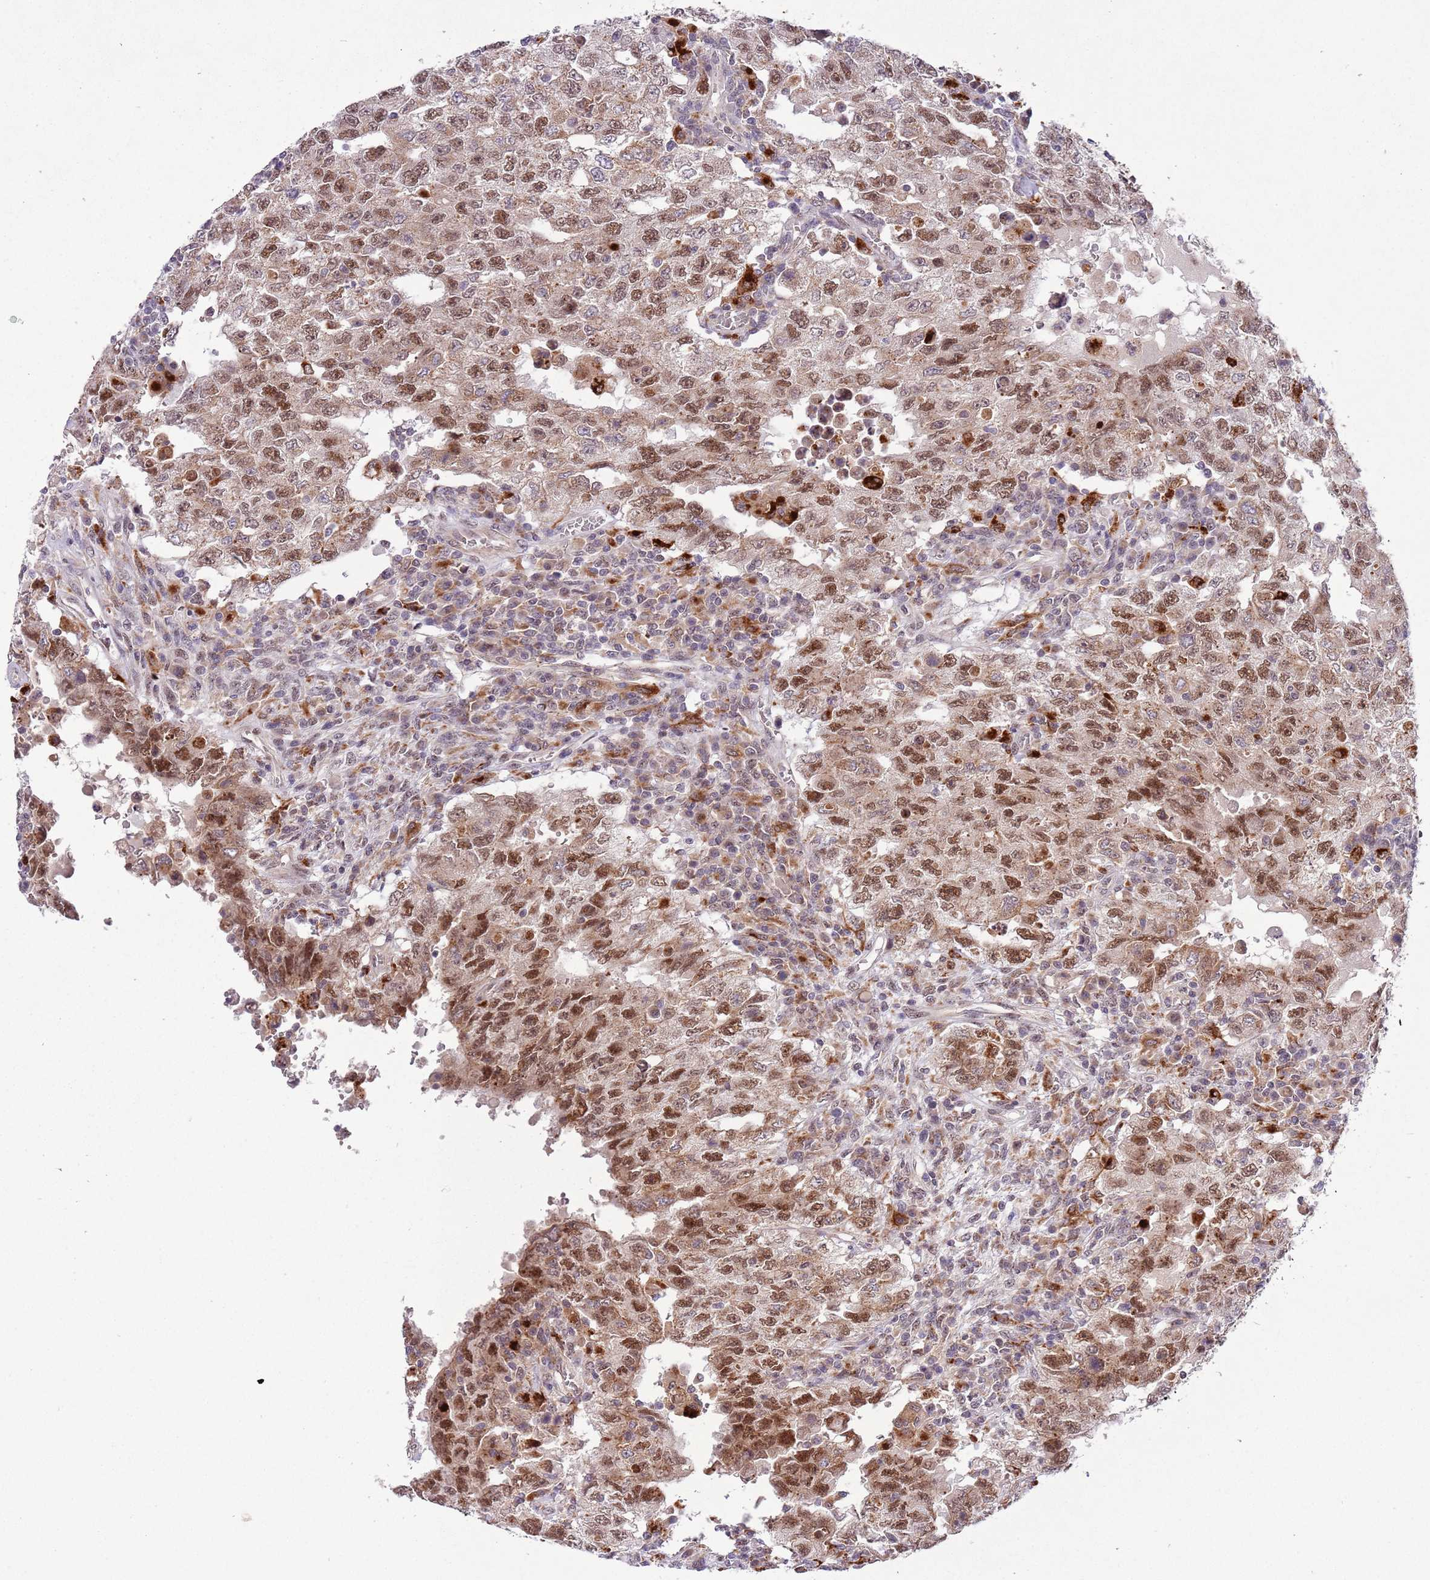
{"staining": {"intensity": "moderate", "quantity": ">75%", "location": "cytoplasmic/membranous,nuclear"}, "tissue": "testis cancer", "cell_type": "Tumor cells", "image_type": "cancer", "snomed": [{"axis": "morphology", "description": "Carcinoma, Embryonal, NOS"}, {"axis": "topography", "description": "Testis"}], "caption": "Testis embryonal carcinoma stained with DAB IHC reveals medium levels of moderate cytoplasmic/membranous and nuclear staining in about >75% of tumor cells. Using DAB (brown) and hematoxylin (blue) stains, captured at high magnification using brightfield microscopy.", "gene": "TRIM27", "patient": {"sex": "male", "age": 26}}